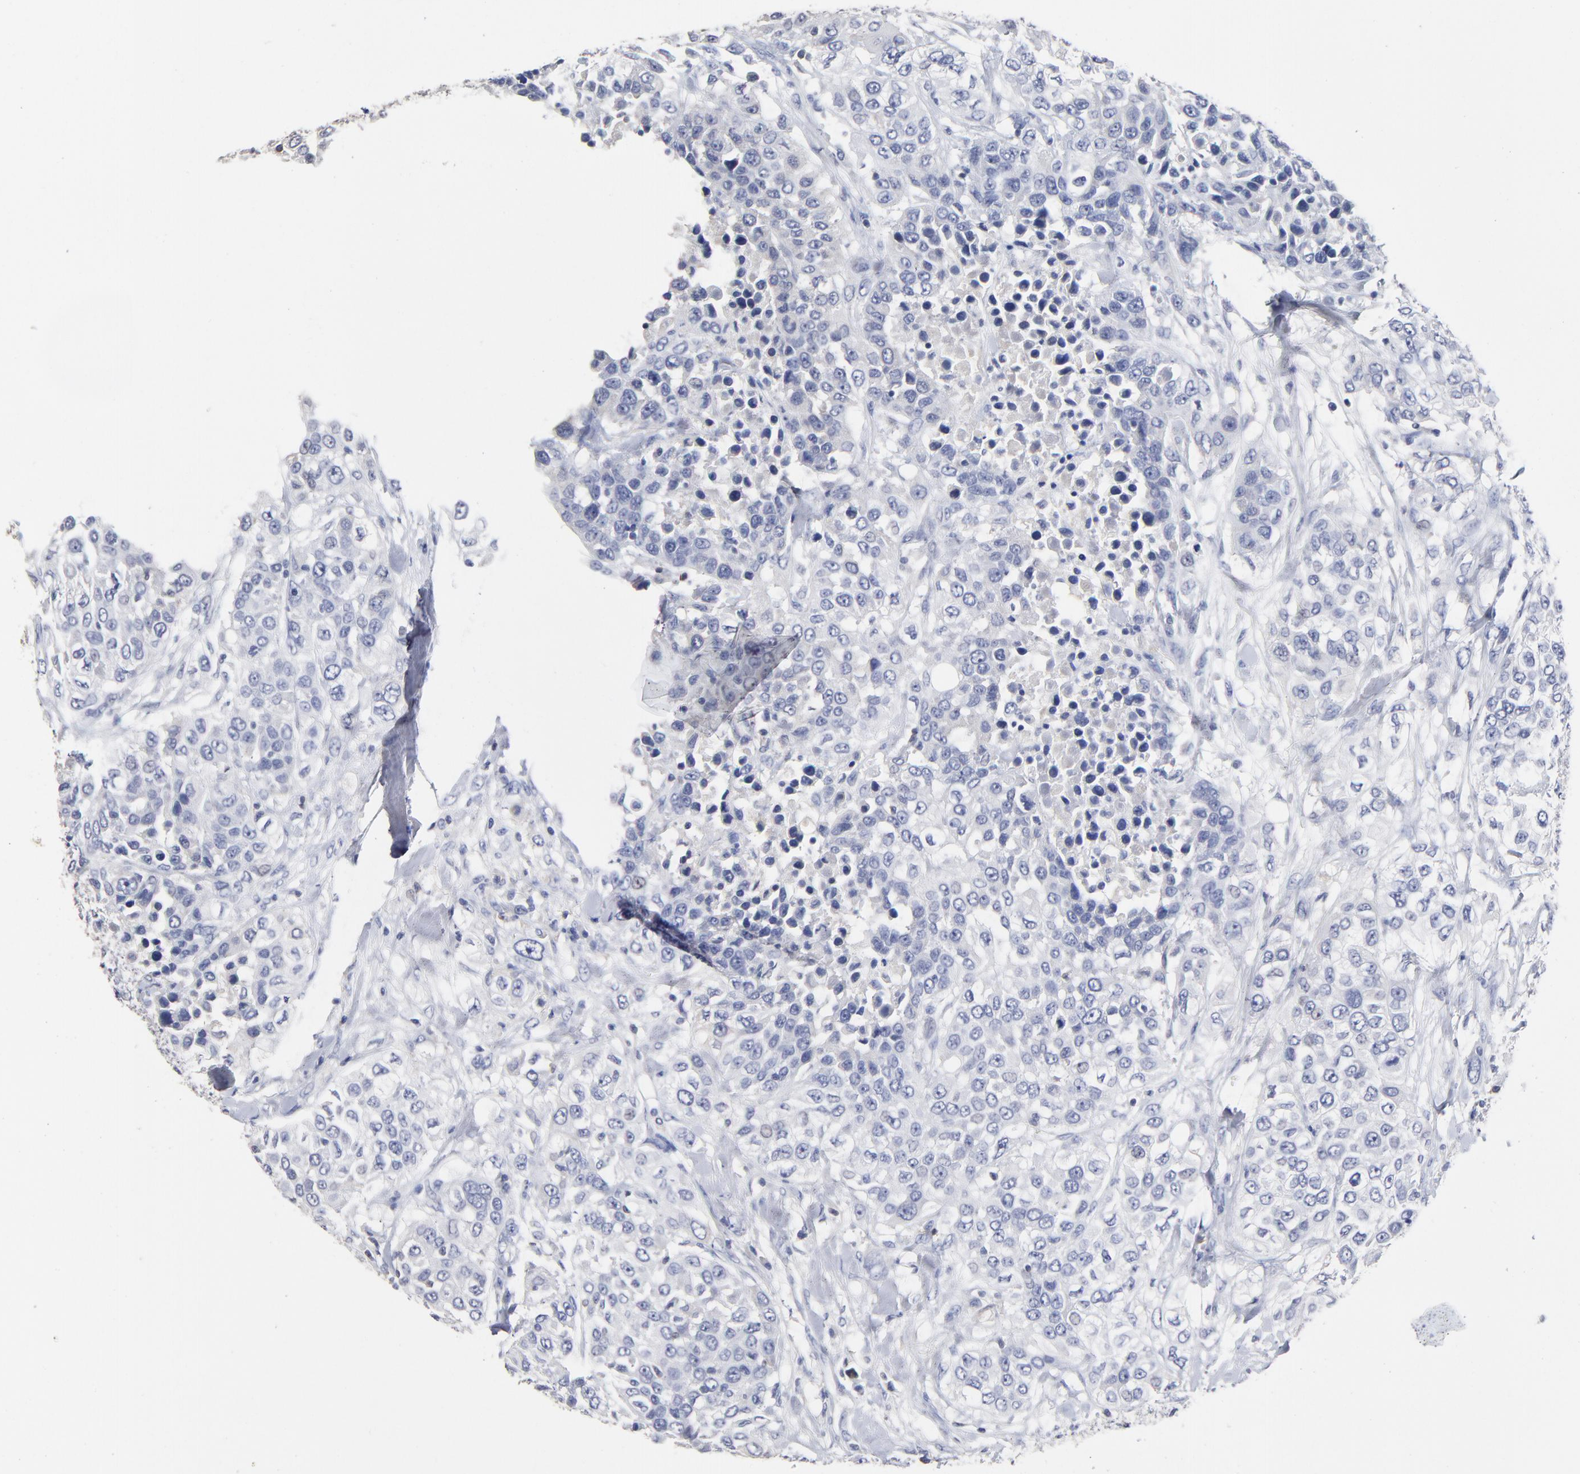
{"staining": {"intensity": "negative", "quantity": "none", "location": "none"}, "tissue": "urothelial cancer", "cell_type": "Tumor cells", "image_type": "cancer", "snomed": [{"axis": "morphology", "description": "Urothelial carcinoma, High grade"}, {"axis": "topography", "description": "Urinary bladder"}], "caption": "IHC of human urothelial cancer displays no staining in tumor cells.", "gene": "TRAT1", "patient": {"sex": "female", "age": 80}}